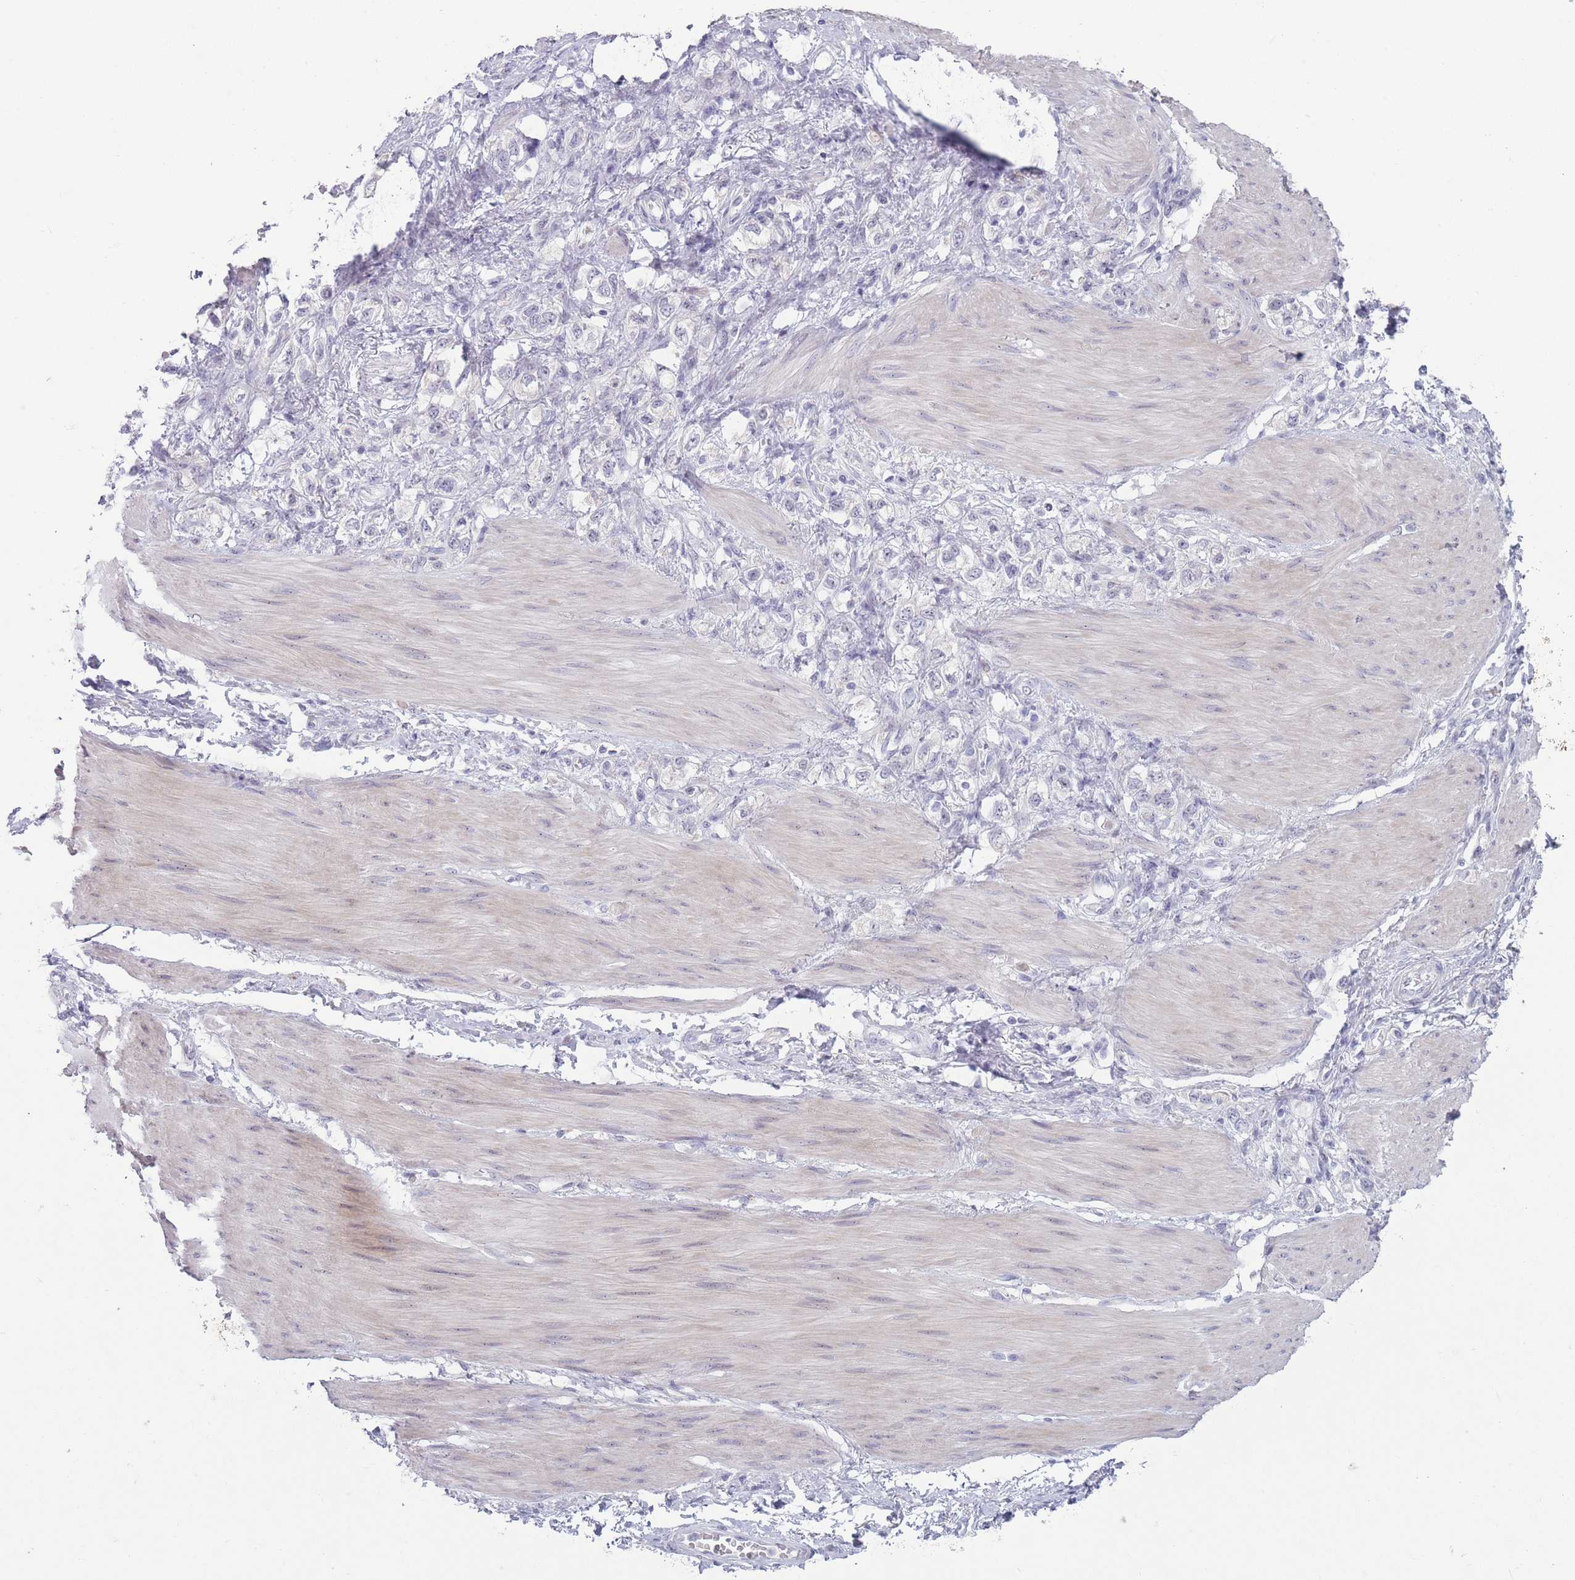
{"staining": {"intensity": "negative", "quantity": "none", "location": "none"}, "tissue": "stomach cancer", "cell_type": "Tumor cells", "image_type": "cancer", "snomed": [{"axis": "morphology", "description": "Adenocarcinoma, NOS"}, {"axis": "topography", "description": "Stomach"}], "caption": "The immunohistochemistry histopathology image has no significant positivity in tumor cells of stomach adenocarcinoma tissue.", "gene": "PAIP2B", "patient": {"sex": "female", "age": 65}}